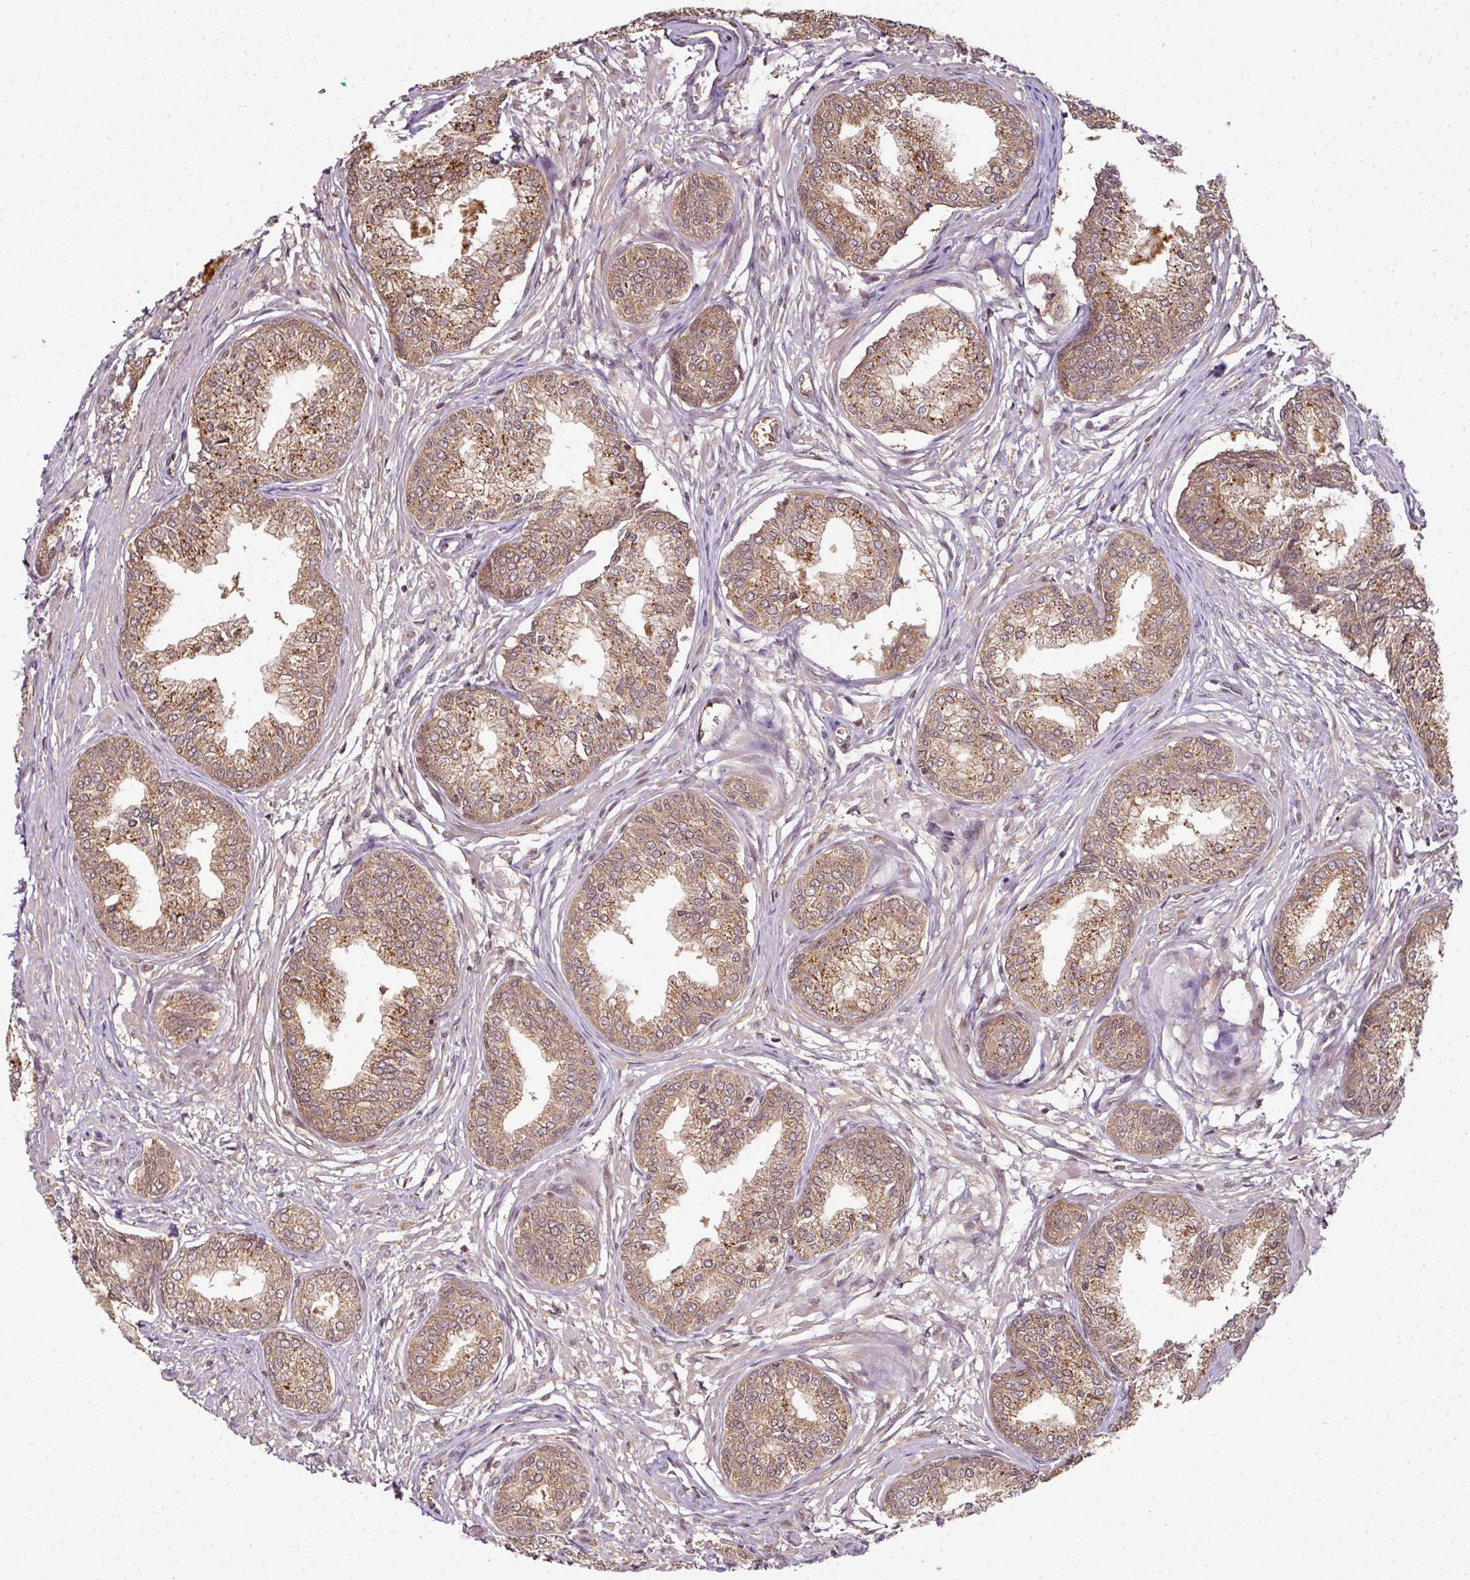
{"staining": {"intensity": "moderate", "quantity": ">75%", "location": "cytoplasmic/membranous"}, "tissue": "prostate cancer", "cell_type": "Tumor cells", "image_type": "cancer", "snomed": [{"axis": "morphology", "description": "Adenocarcinoma, High grade"}, {"axis": "topography", "description": "Prostate"}], "caption": "Tumor cells demonstrate moderate cytoplasmic/membranous staining in approximately >75% of cells in prostate cancer.", "gene": "ANKRD18A", "patient": {"sex": "male", "age": 67}}